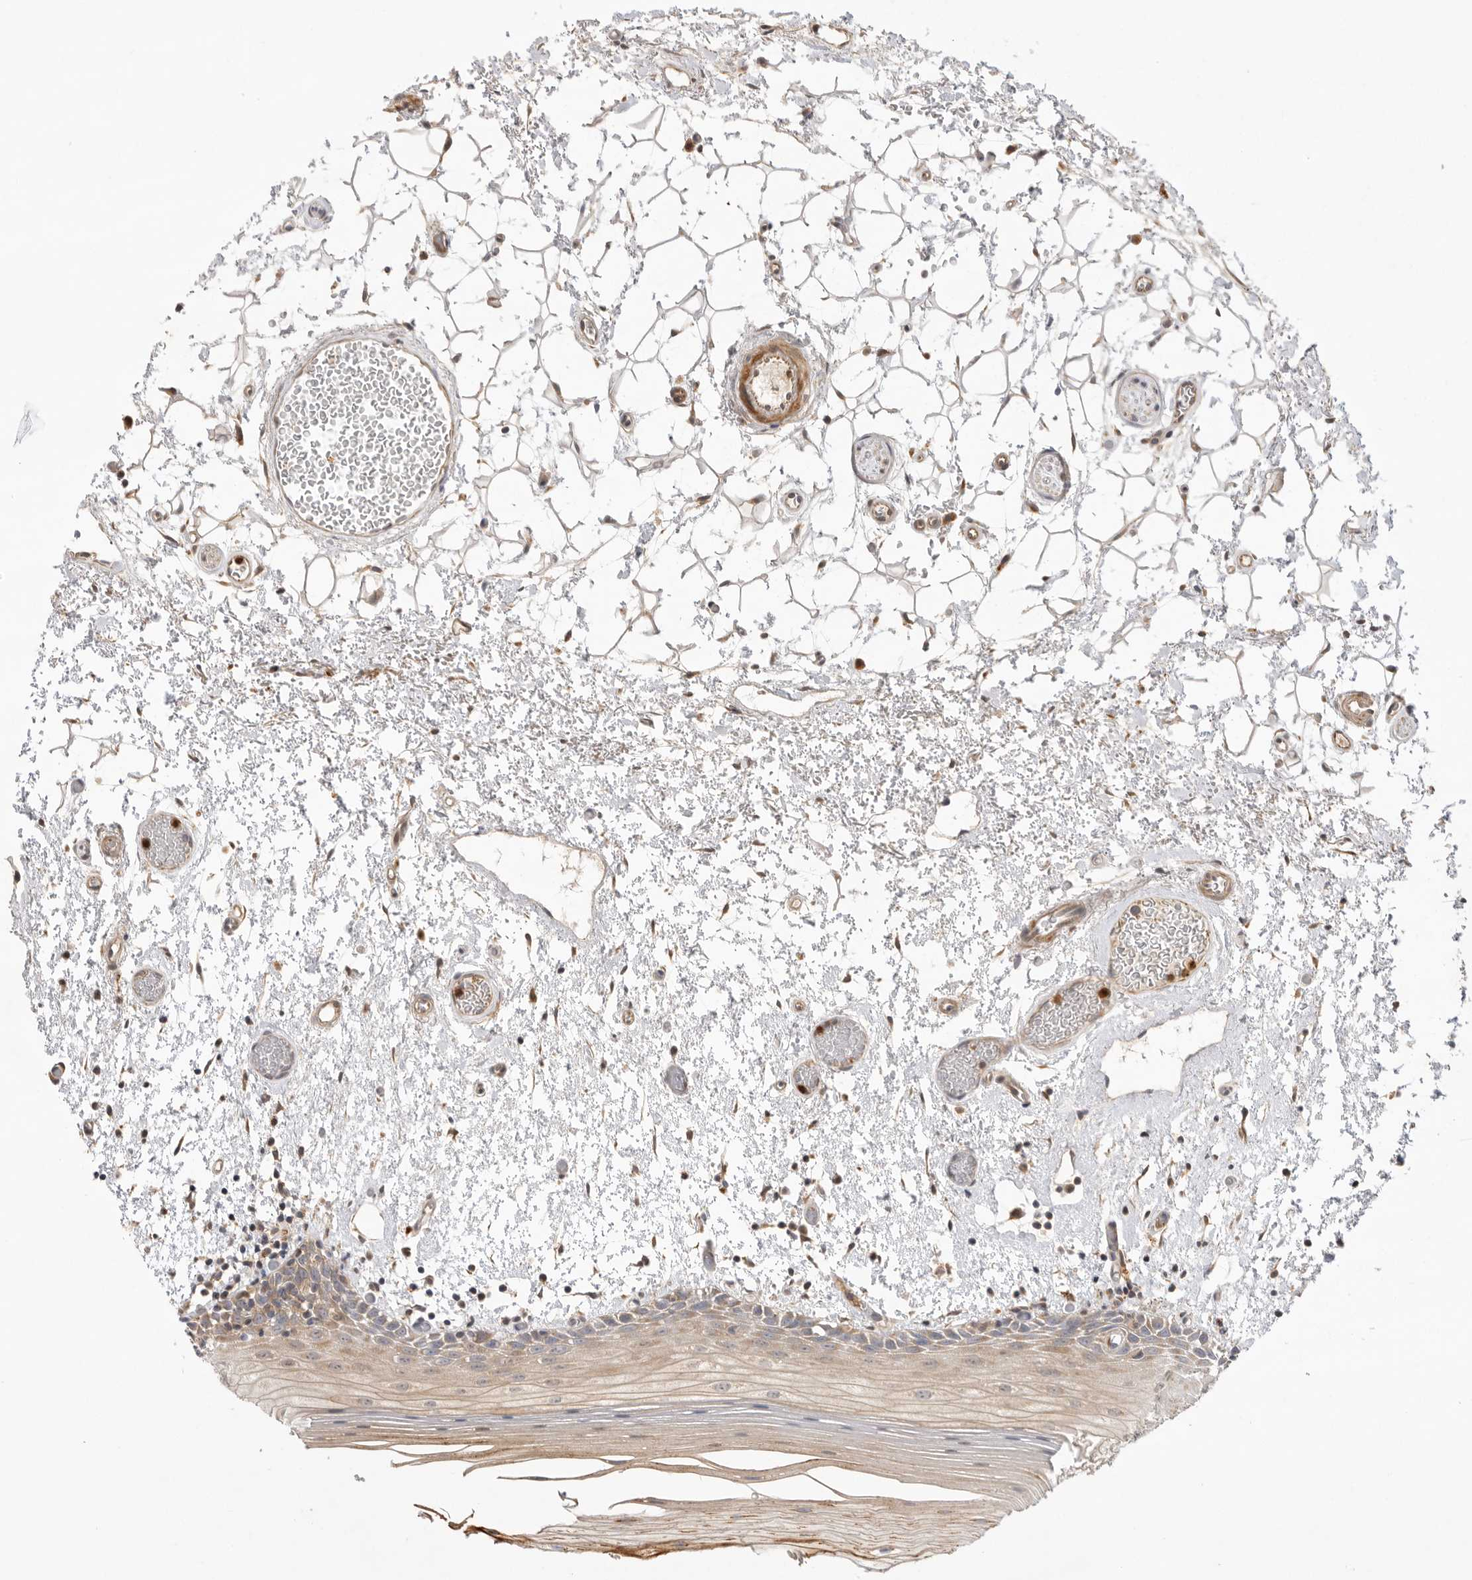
{"staining": {"intensity": "weak", "quantity": ">75%", "location": "cytoplasmic/membranous"}, "tissue": "oral mucosa", "cell_type": "Squamous epithelial cells", "image_type": "normal", "snomed": [{"axis": "morphology", "description": "Normal tissue, NOS"}, {"axis": "topography", "description": "Oral tissue"}], "caption": "Immunohistochemical staining of benign human oral mucosa demonstrates weak cytoplasmic/membranous protein staining in approximately >75% of squamous epithelial cells.", "gene": "GNE", "patient": {"sex": "male", "age": 52}}